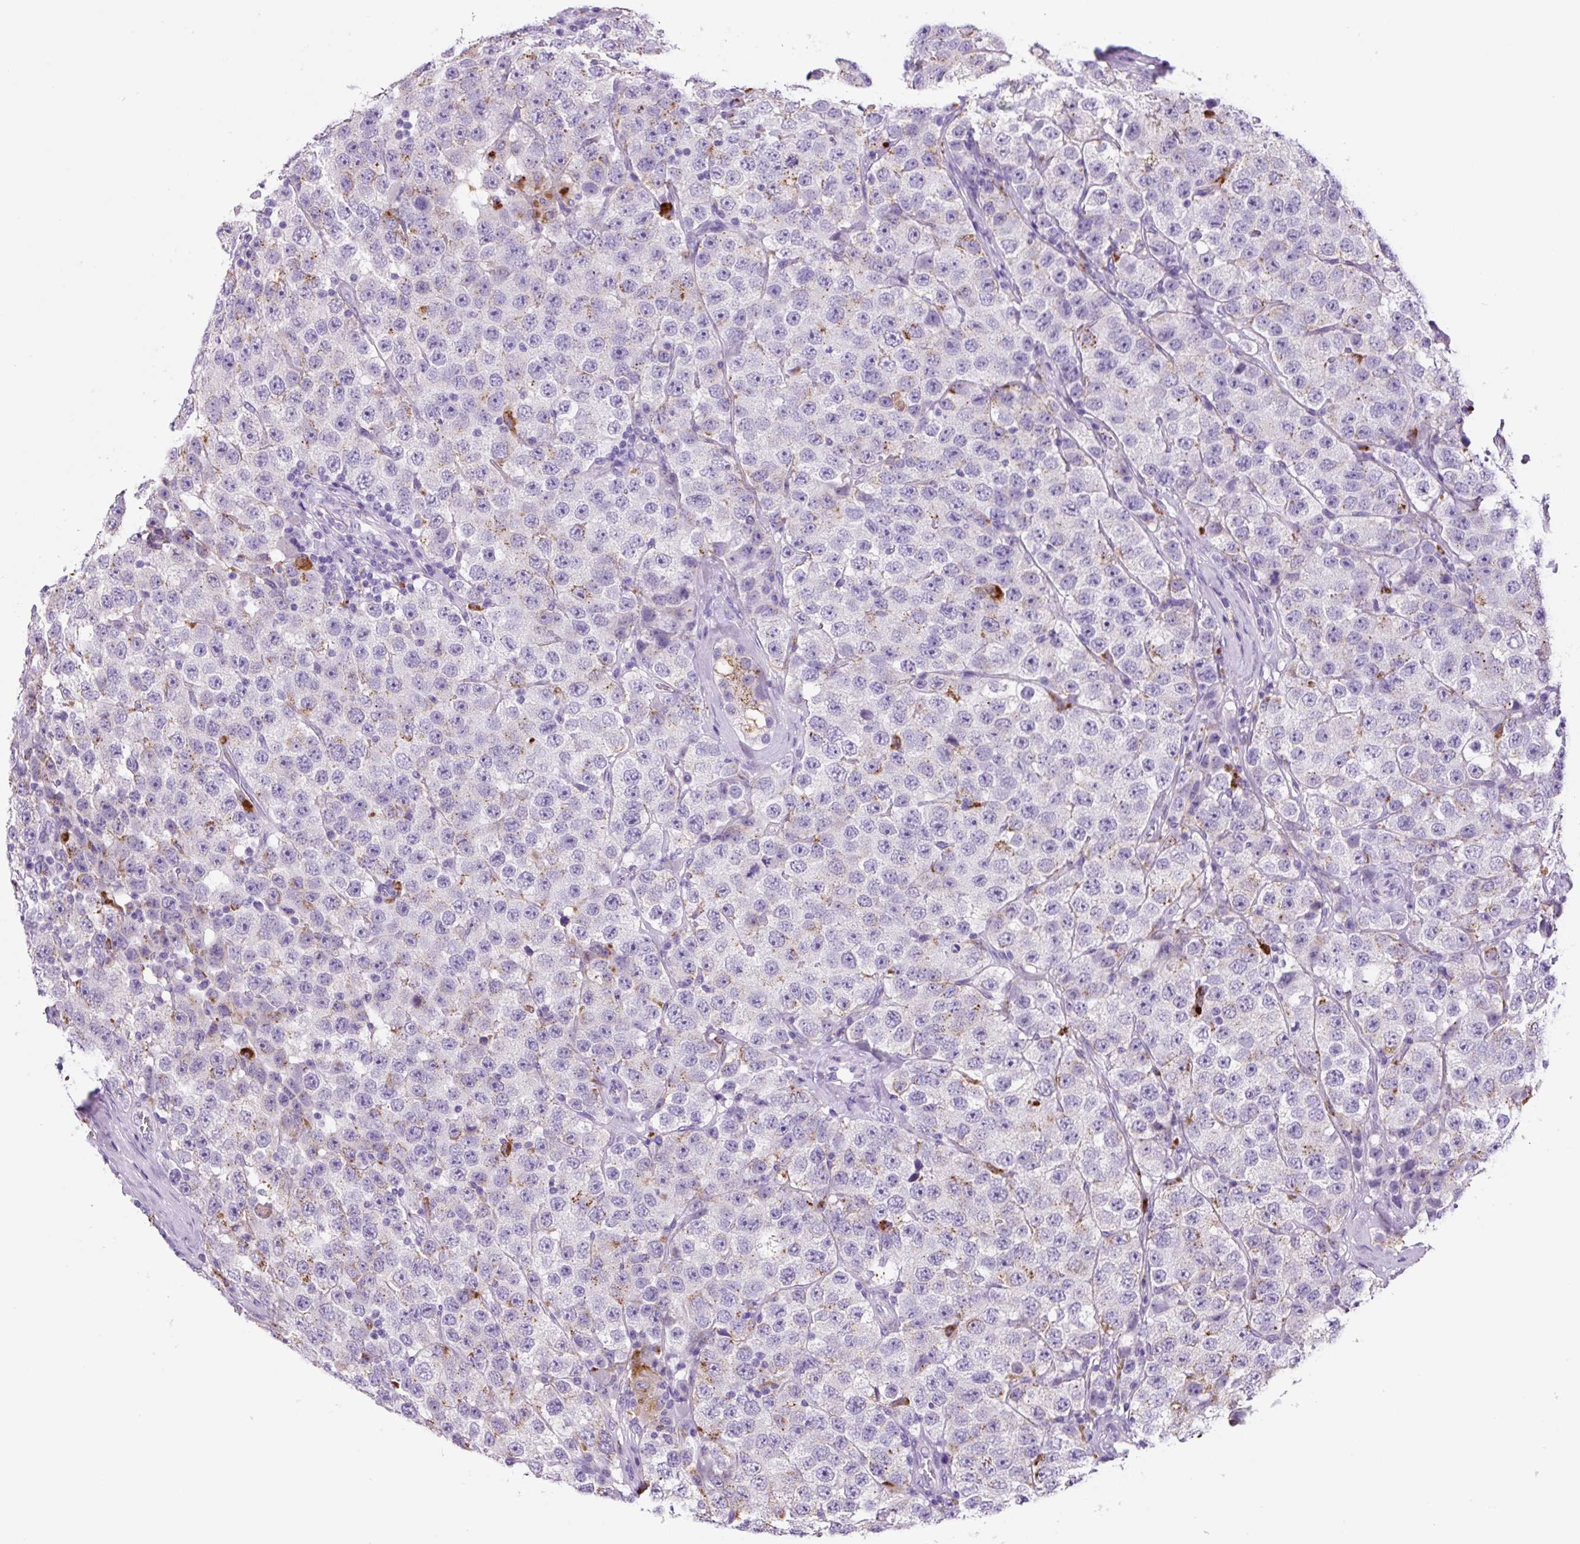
{"staining": {"intensity": "moderate", "quantity": "<25%", "location": "cytoplasmic/membranous"}, "tissue": "testis cancer", "cell_type": "Tumor cells", "image_type": "cancer", "snomed": [{"axis": "morphology", "description": "Seminoma, NOS"}, {"axis": "topography", "description": "Testis"}], "caption": "Human testis cancer (seminoma) stained for a protein (brown) shows moderate cytoplasmic/membranous positive staining in about <25% of tumor cells.", "gene": "LCN10", "patient": {"sex": "male", "age": 28}}